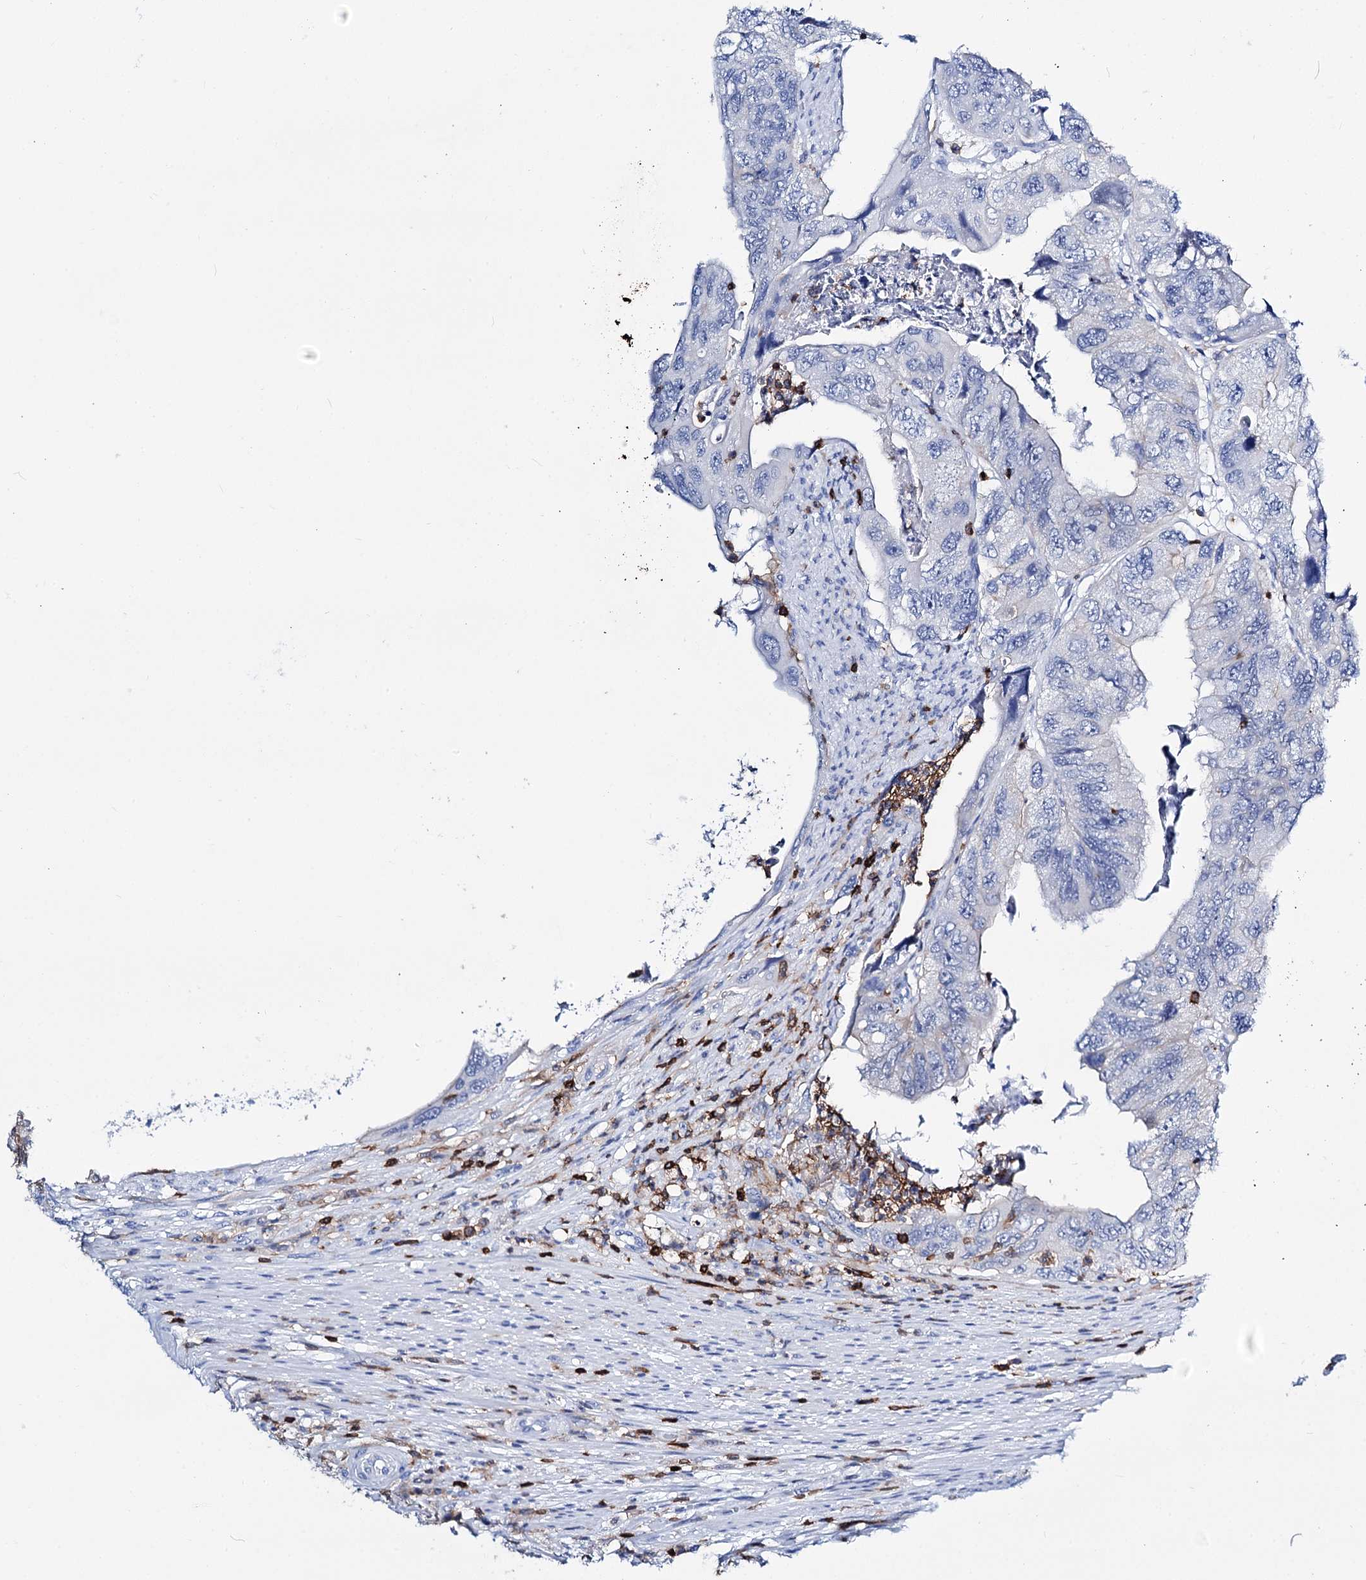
{"staining": {"intensity": "negative", "quantity": "none", "location": "none"}, "tissue": "colorectal cancer", "cell_type": "Tumor cells", "image_type": "cancer", "snomed": [{"axis": "morphology", "description": "Adenocarcinoma, NOS"}, {"axis": "topography", "description": "Rectum"}], "caption": "IHC image of human colorectal cancer (adenocarcinoma) stained for a protein (brown), which exhibits no positivity in tumor cells. (Brightfield microscopy of DAB (3,3'-diaminobenzidine) IHC at high magnification).", "gene": "DEF6", "patient": {"sex": "male", "age": 63}}